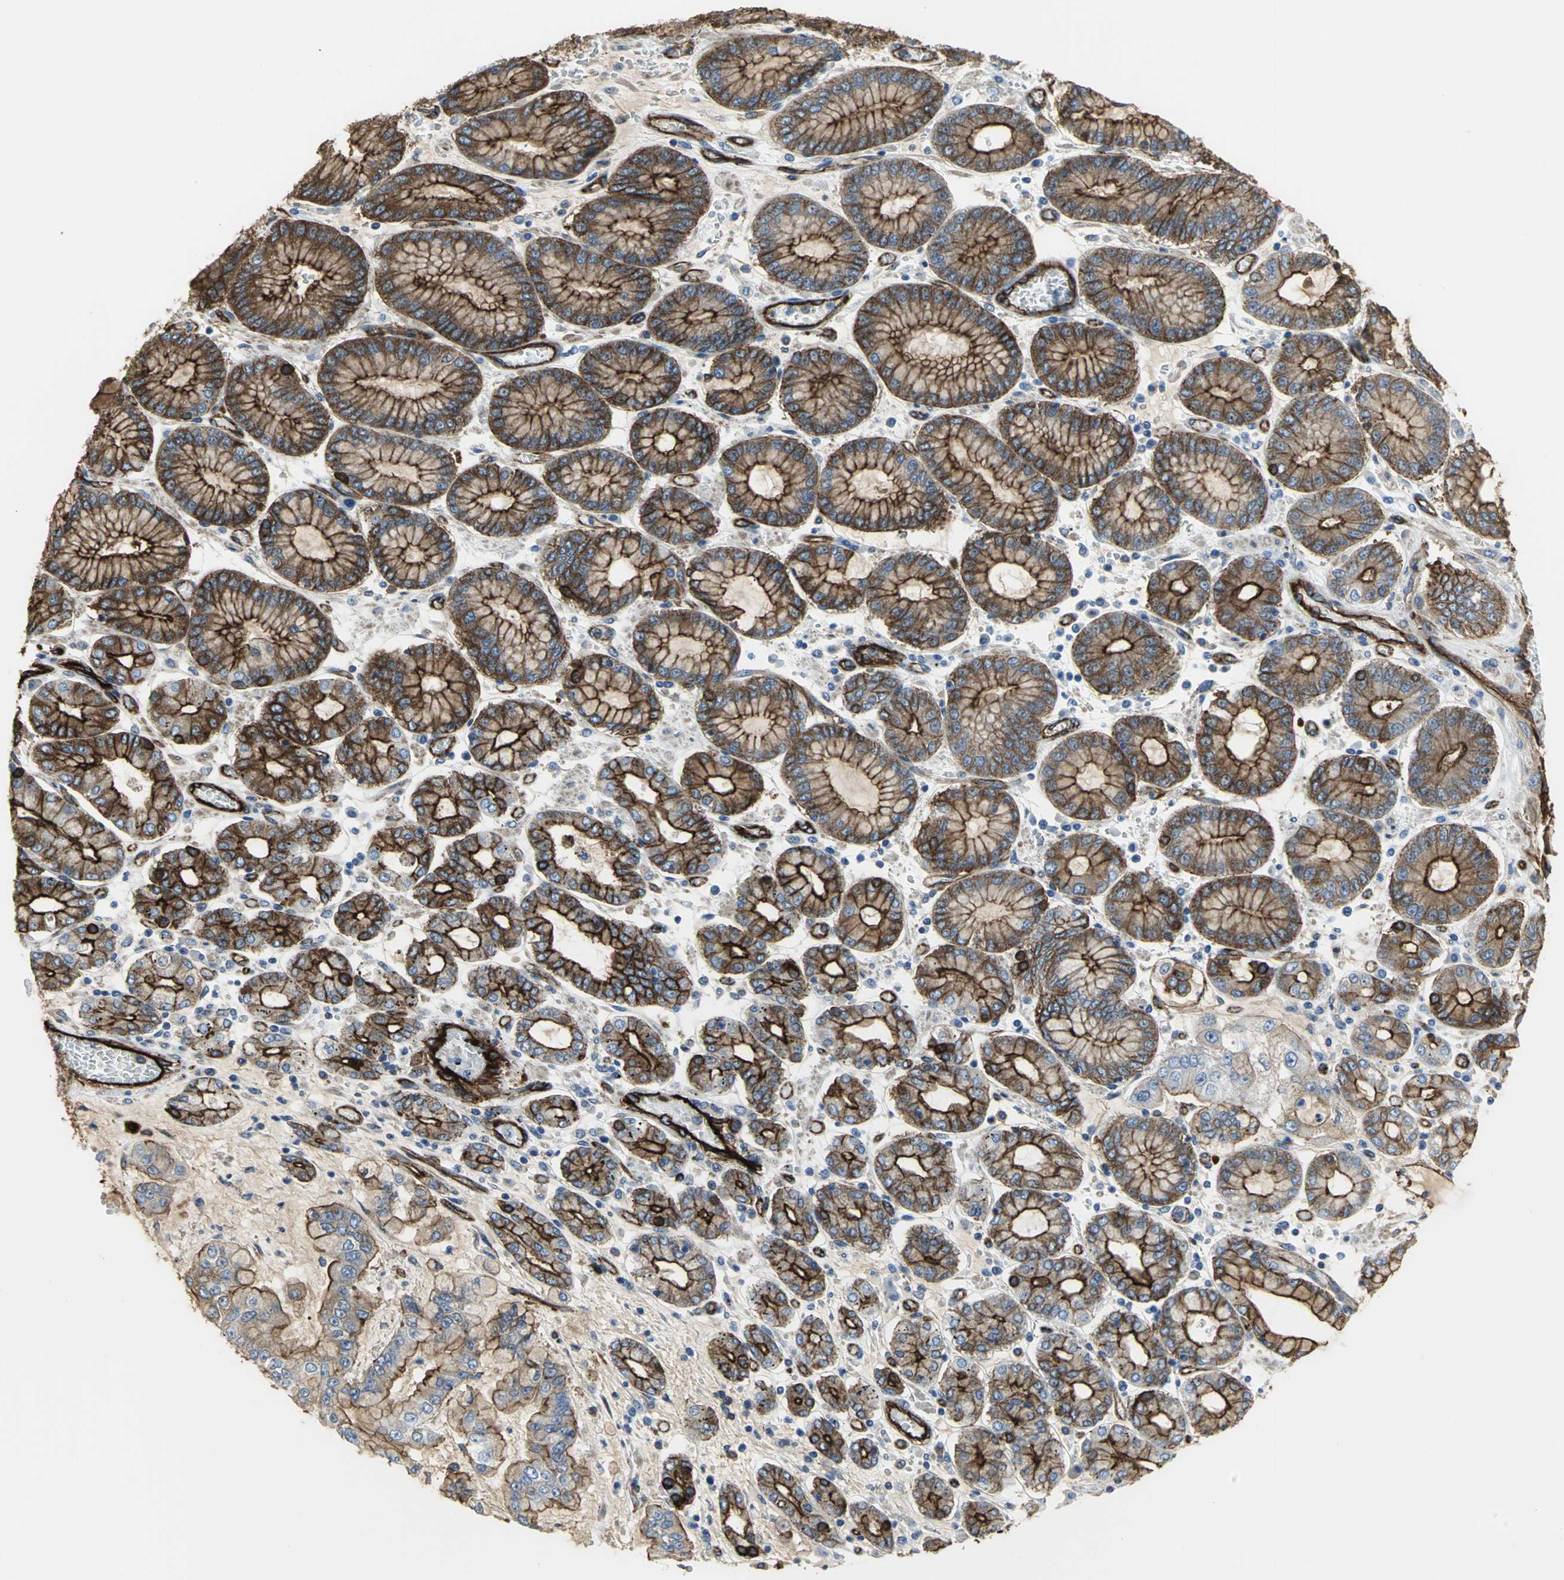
{"staining": {"intensity": "strong", "quantity": ">75%", "location": "cytoplasmic/membranous"}, "tissue": "stomach cancer", "cell_type": "Tumor cells", "image_type": "cancer", "snomed": [{"axis": "morphology", "description": "Normal tissue, NOS"}, {"axis": "morphology", "description": "Adenocarcinoma, NOS"}, {"axis": "topography", "description": "Stomach, upper"}, {"axis": "topography", "description": "Stomach"}], "caption": "Tumor cells exhibit strong cytoplasmic/membranous staining in approximately >75% of cells in stomach cancer.", "gene": "FLNB", "patient": {"sex": "male", "age": 76}}